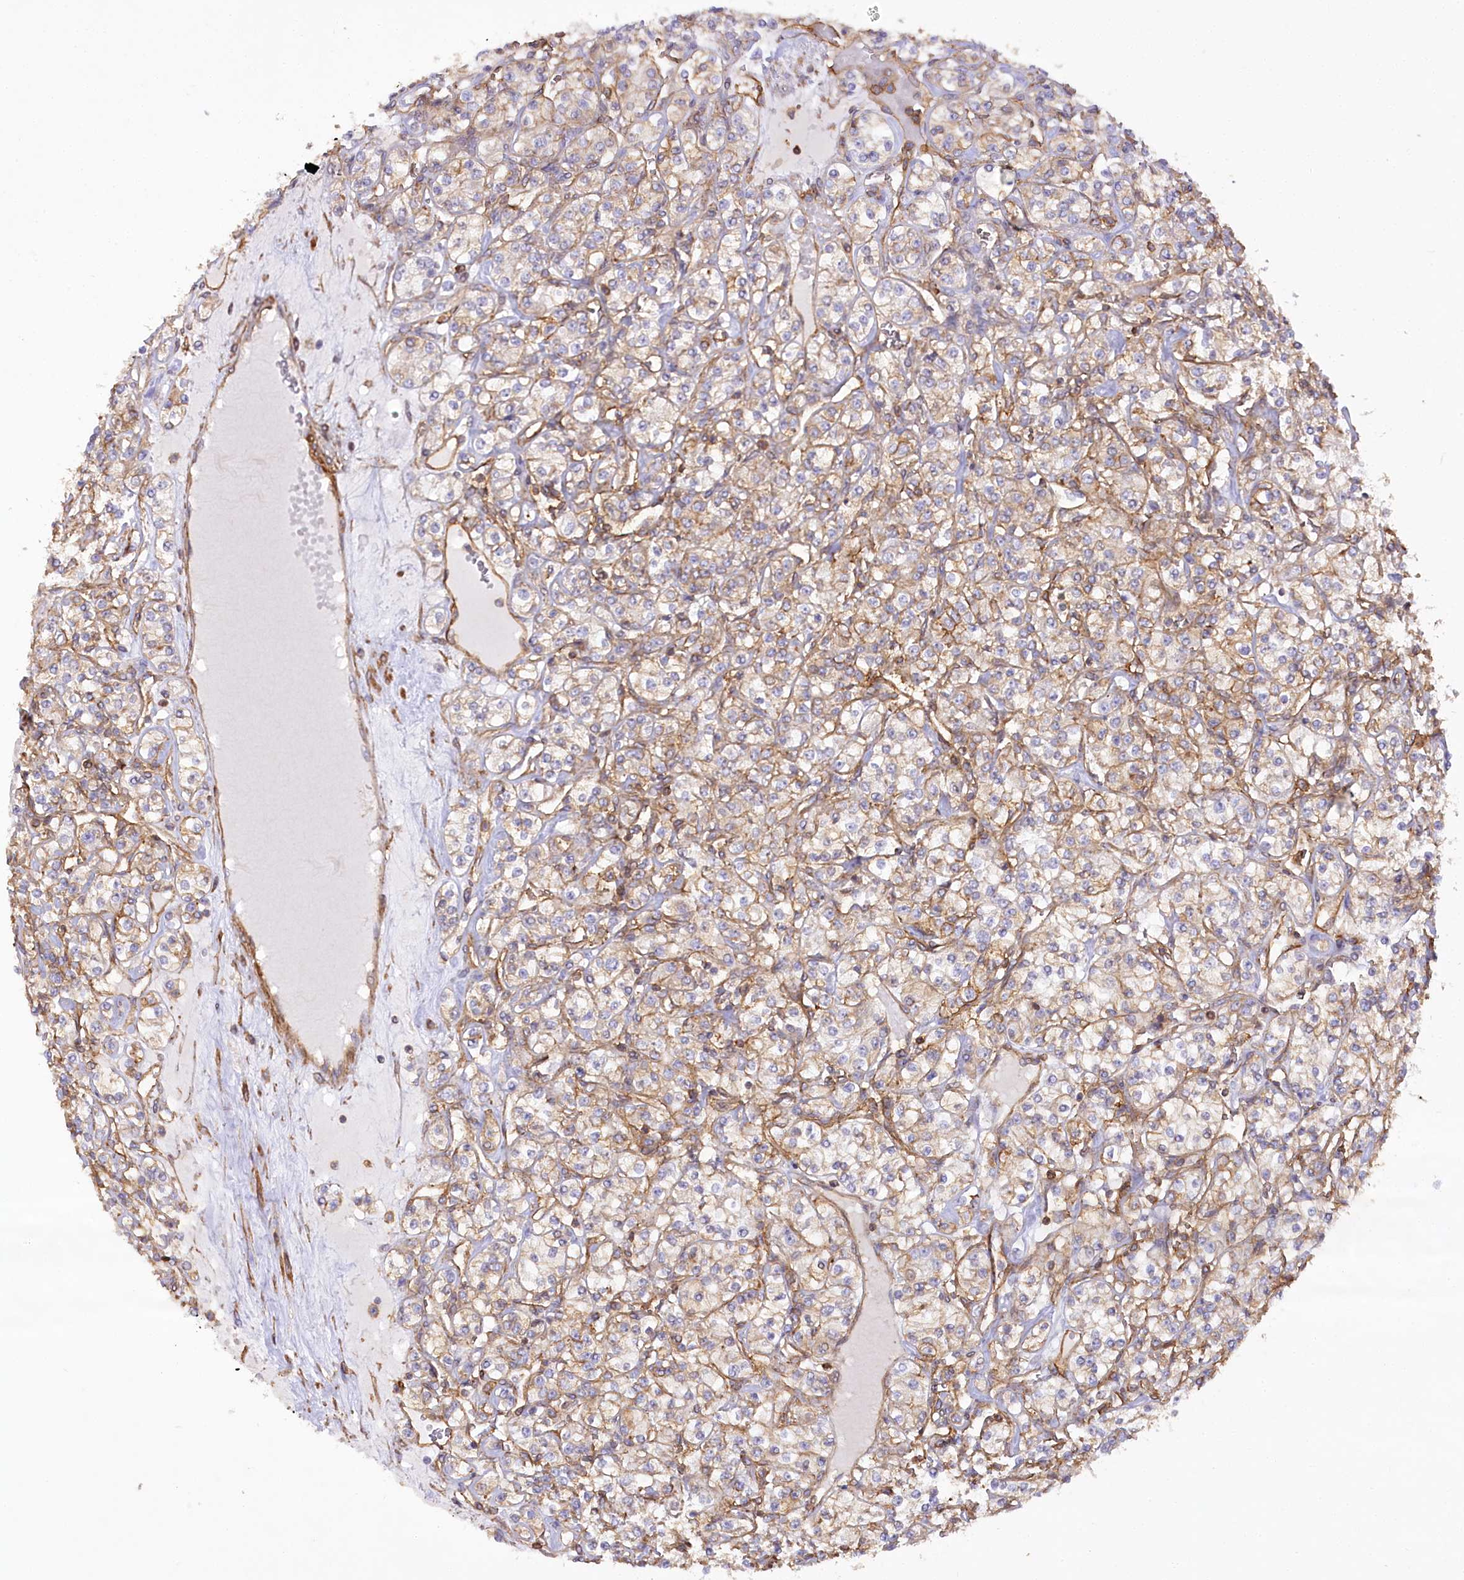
{"staining": {"intensity": "weak", "quantity": "25%-75%", "location": "cytoplasmic/membranous"}, "tissue": "renal cancer", "cell_type": "Tumor cells", "image_type": "cancer", "snomed": [{"axis": "morphology", "description": "Adenocarcinoma, NOS"}, {"axis": "topography", "description": "Kidney"}], "caption": "DAB immunohistochemical staining of human renal cancer (adenocarcinoma) shows weak cytoplasmic/membranous protein expression in about 25%-75% of tumor cells.", "gene": "SYNPO2", "patient": {"sex": "male", "age": 77}}